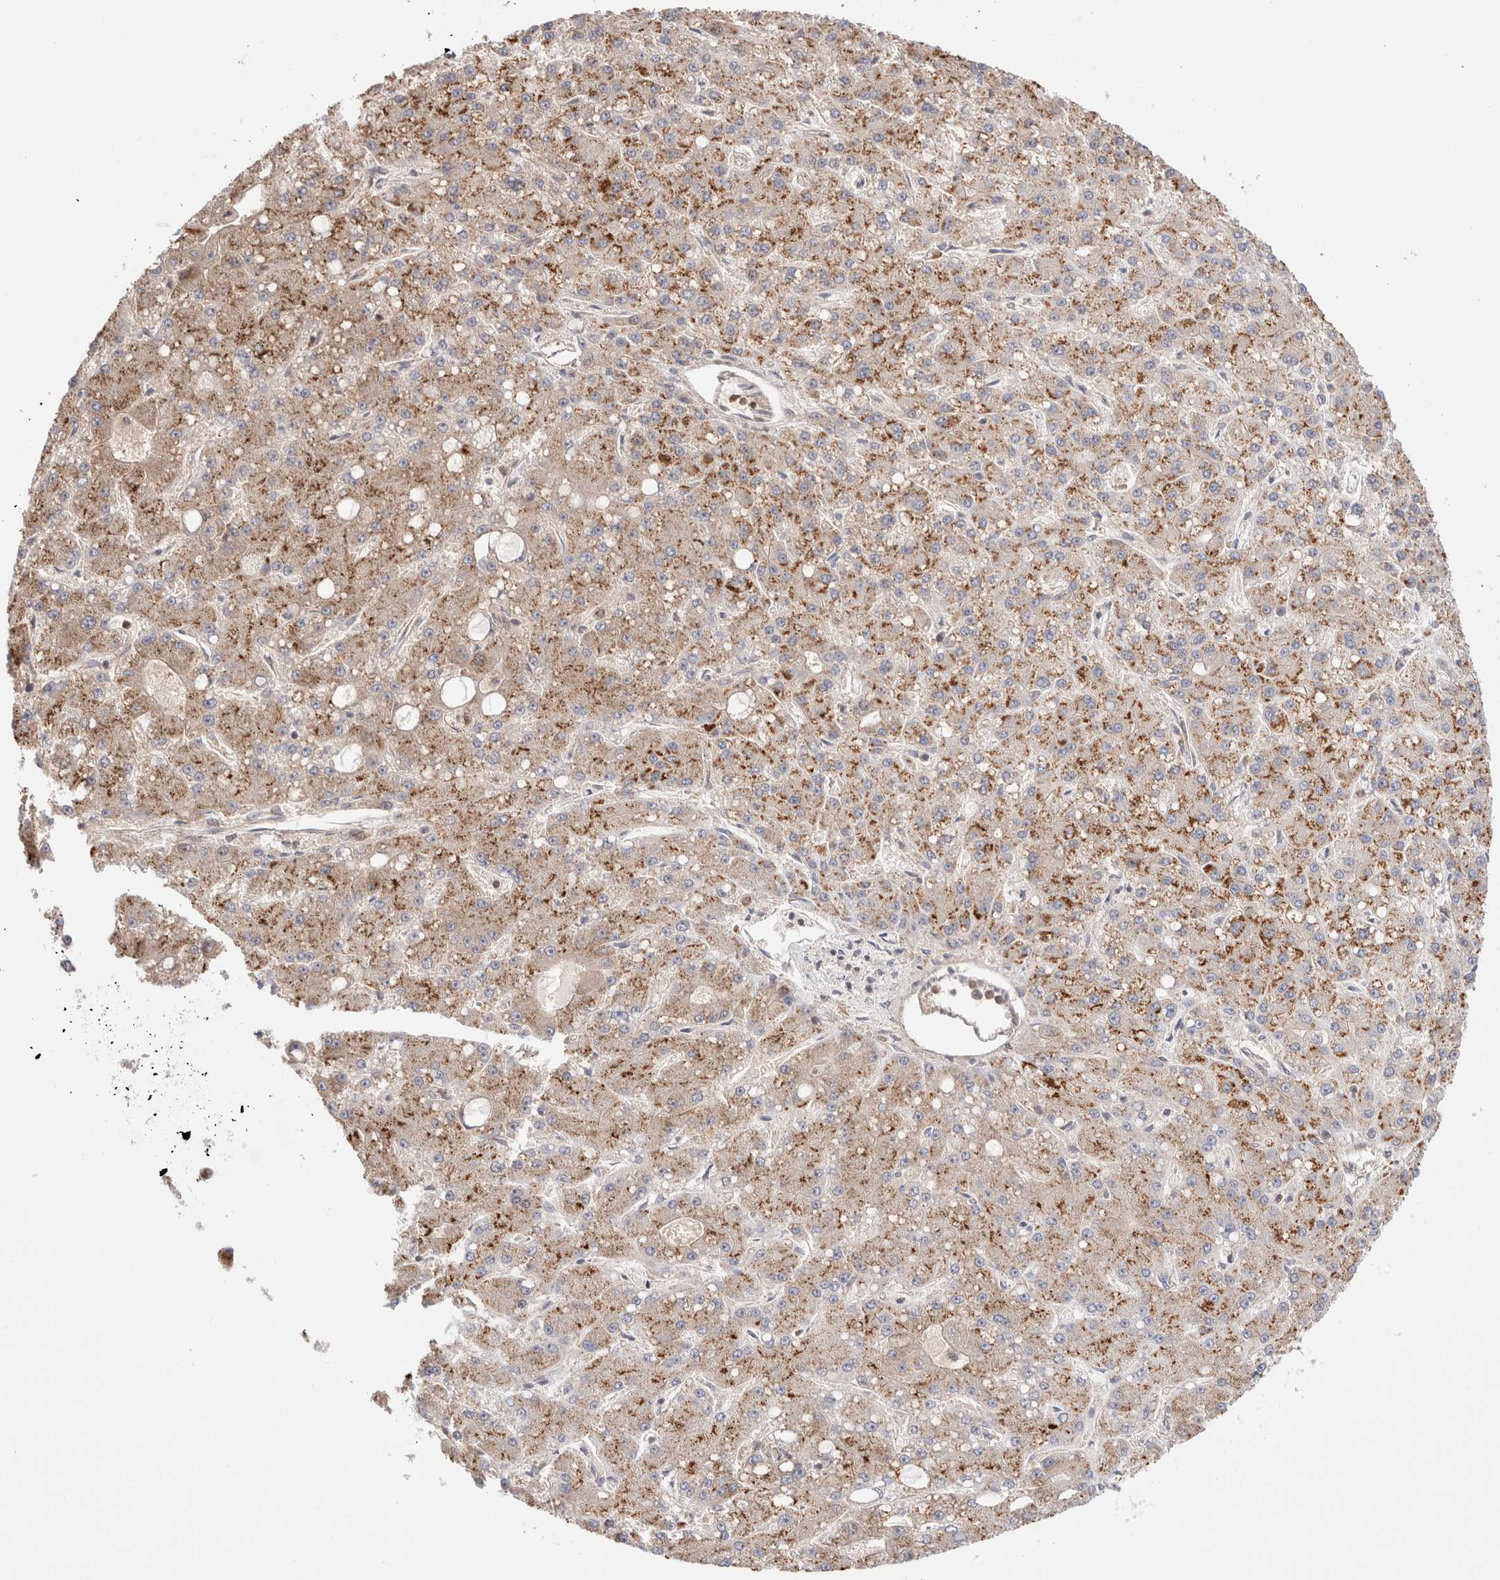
{"staining": {"intensity": "moderate", "quantity": ">75%", "location": "cytoplasmic/membranous"}, "tissue": "liver cancer", "cell_type": "Tumor cells", "image_type": "cancer", "snomed": [{"axis": "morphology", "description": "Carcinoma, Hepatocellular, NOS"}, {"axis": "topography", "description": "Liver"}], "caption": "Immunohistochemistry (DAB (3,3'-diaminobenzidine)) staining of human hepatocellular carcinoma (liver) reveals moderate cytoplasmic/membranous protein expression in approximately >75% of tumor cells. The staining is performed using DAB (3,3'-diaminobenzidine) brown chromogen to label protein expression. The nuclei are counter-stained blue using hematoxylin.", "gene": "SIKE1", "patient": {"sex": "male", "age": 67}}